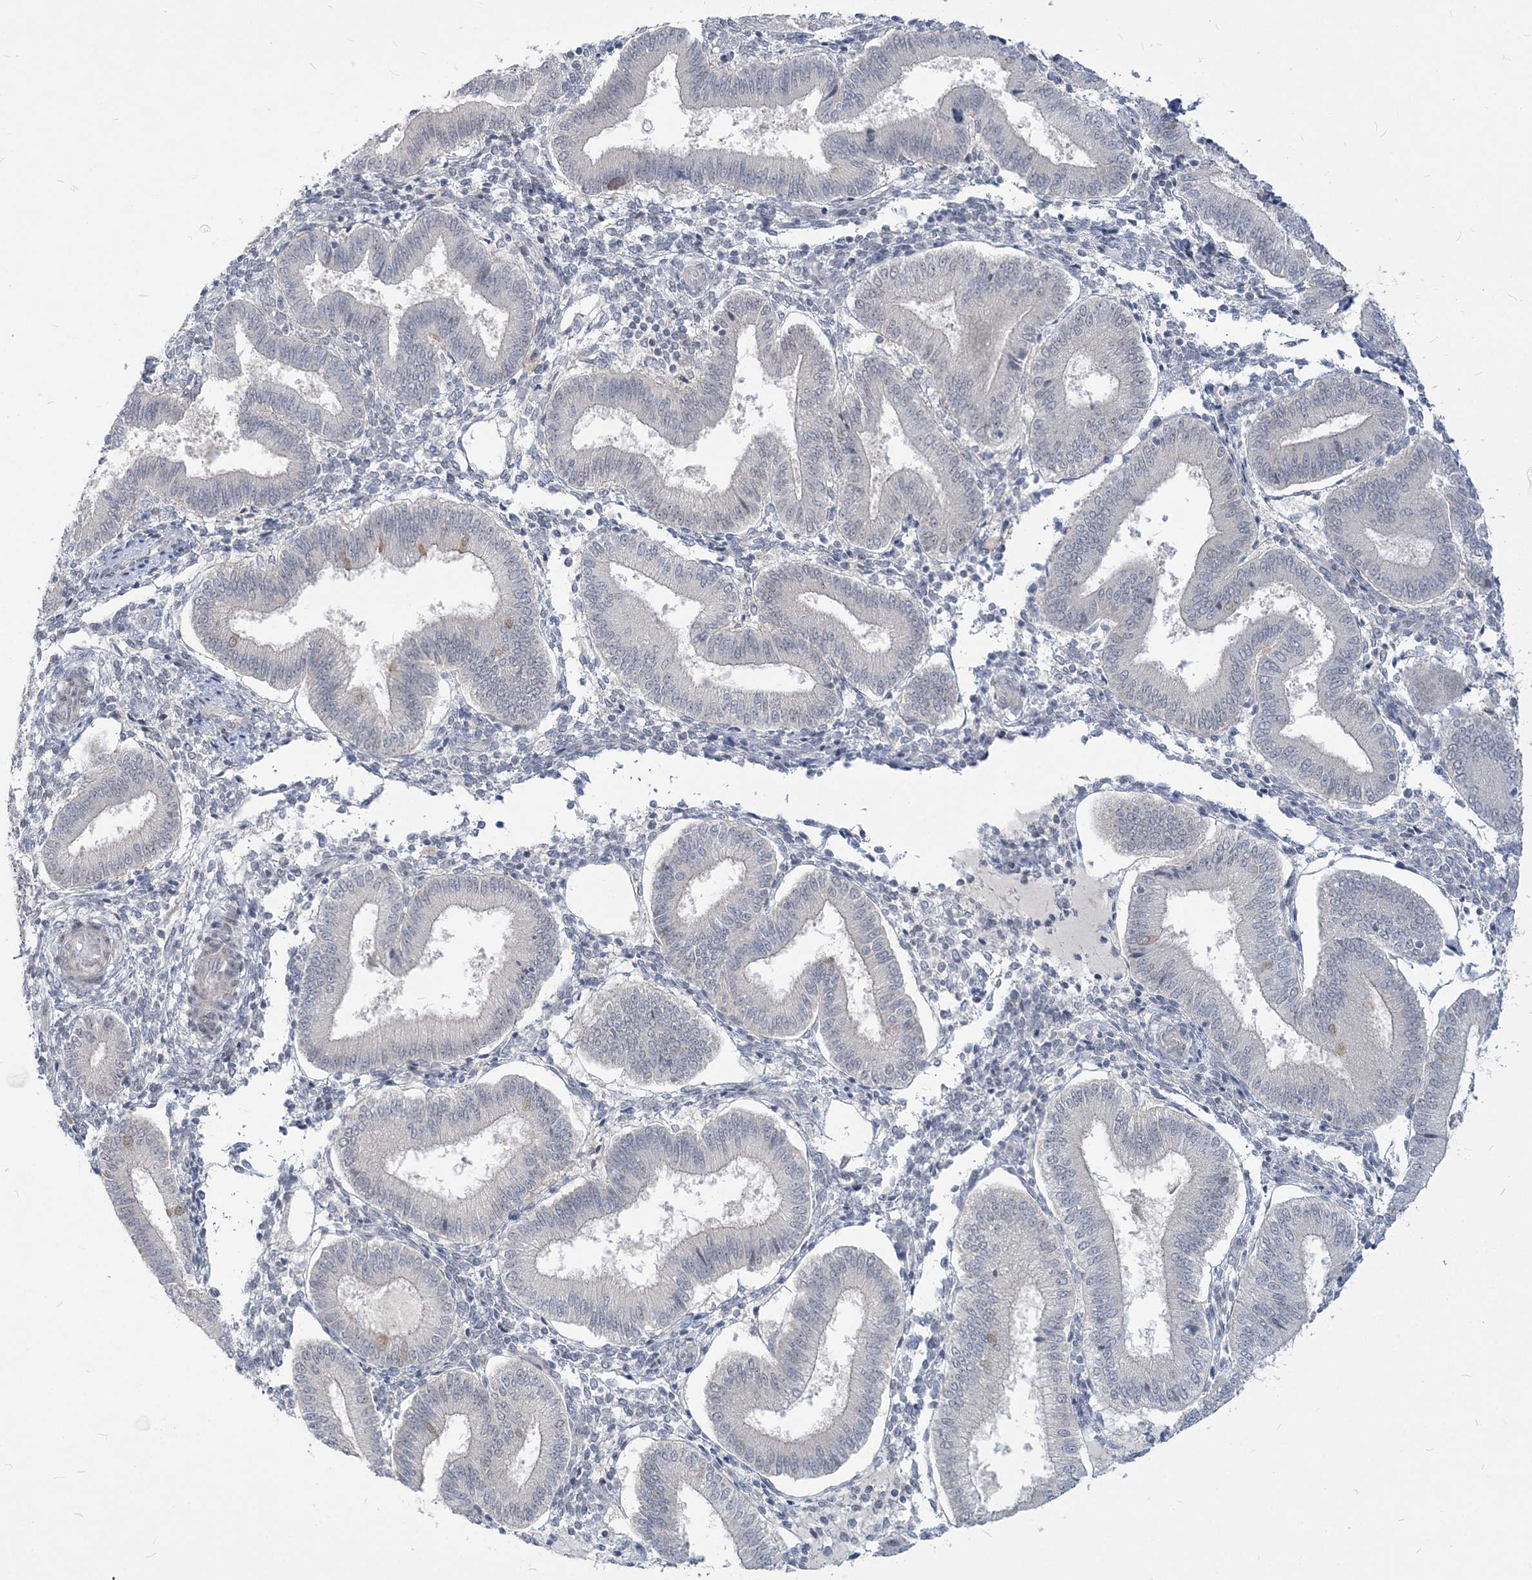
{"staining": {"intensity": "negative", "quantity": "none", "location": "none"}, "tissue": "endometrium", "cell_type": "Cells in endometrial stroma", "image_type": "normal", "snomed": [{"axis": "morphology", "description": "Normal tissue, NOS"}, {"axis": "topography", "description": "Endometrium"}], "caption": "Immunohistochemistry of benign human endometrium exhibits no positivity in cells in endometrial stroma.", "gene": "SDAD1", "patient": {"sex": "female", "age": 39}}